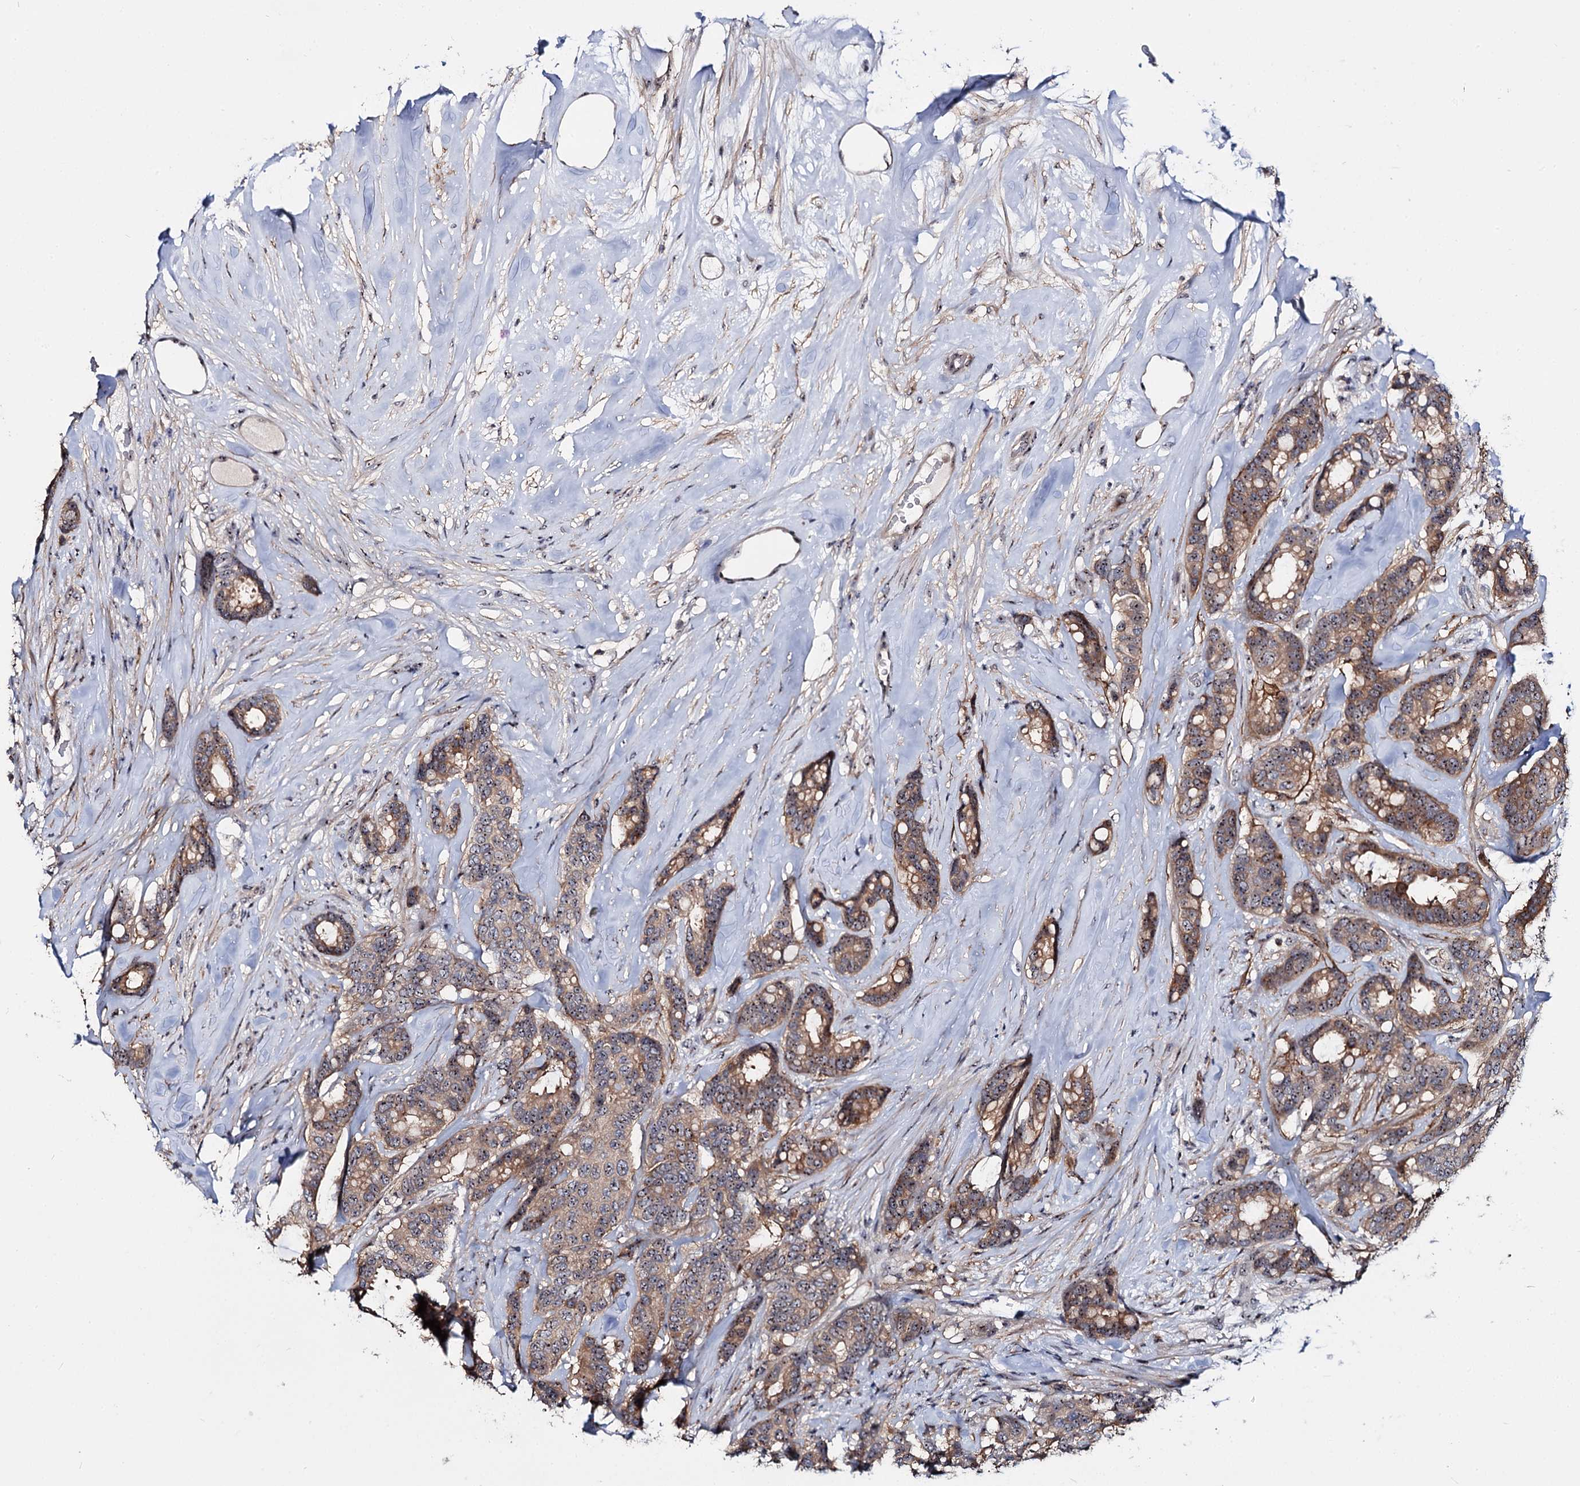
{"staining": {"intensity": "moderate", "quantity": ">75%", "location": "cytoplasmic/membranous,nuclear"}, "tissue": "breast cancer", "cell_type": "Tumor cells", "image_type": "cancer", "snomed": [{"axis": "morphology", "description": "Duct carcinoma"}, {"axis": "topography", "description": "Breast"}], "caption": "Immunohistochemistry (IHC) of human breast cancer displays medium levels of moderate cytoplasmic/membranous and nuclear positivity in approximately >75% of tumor cells.", "gene": "SUPT20H", "patient": {"sex": "female", "age": 87}}